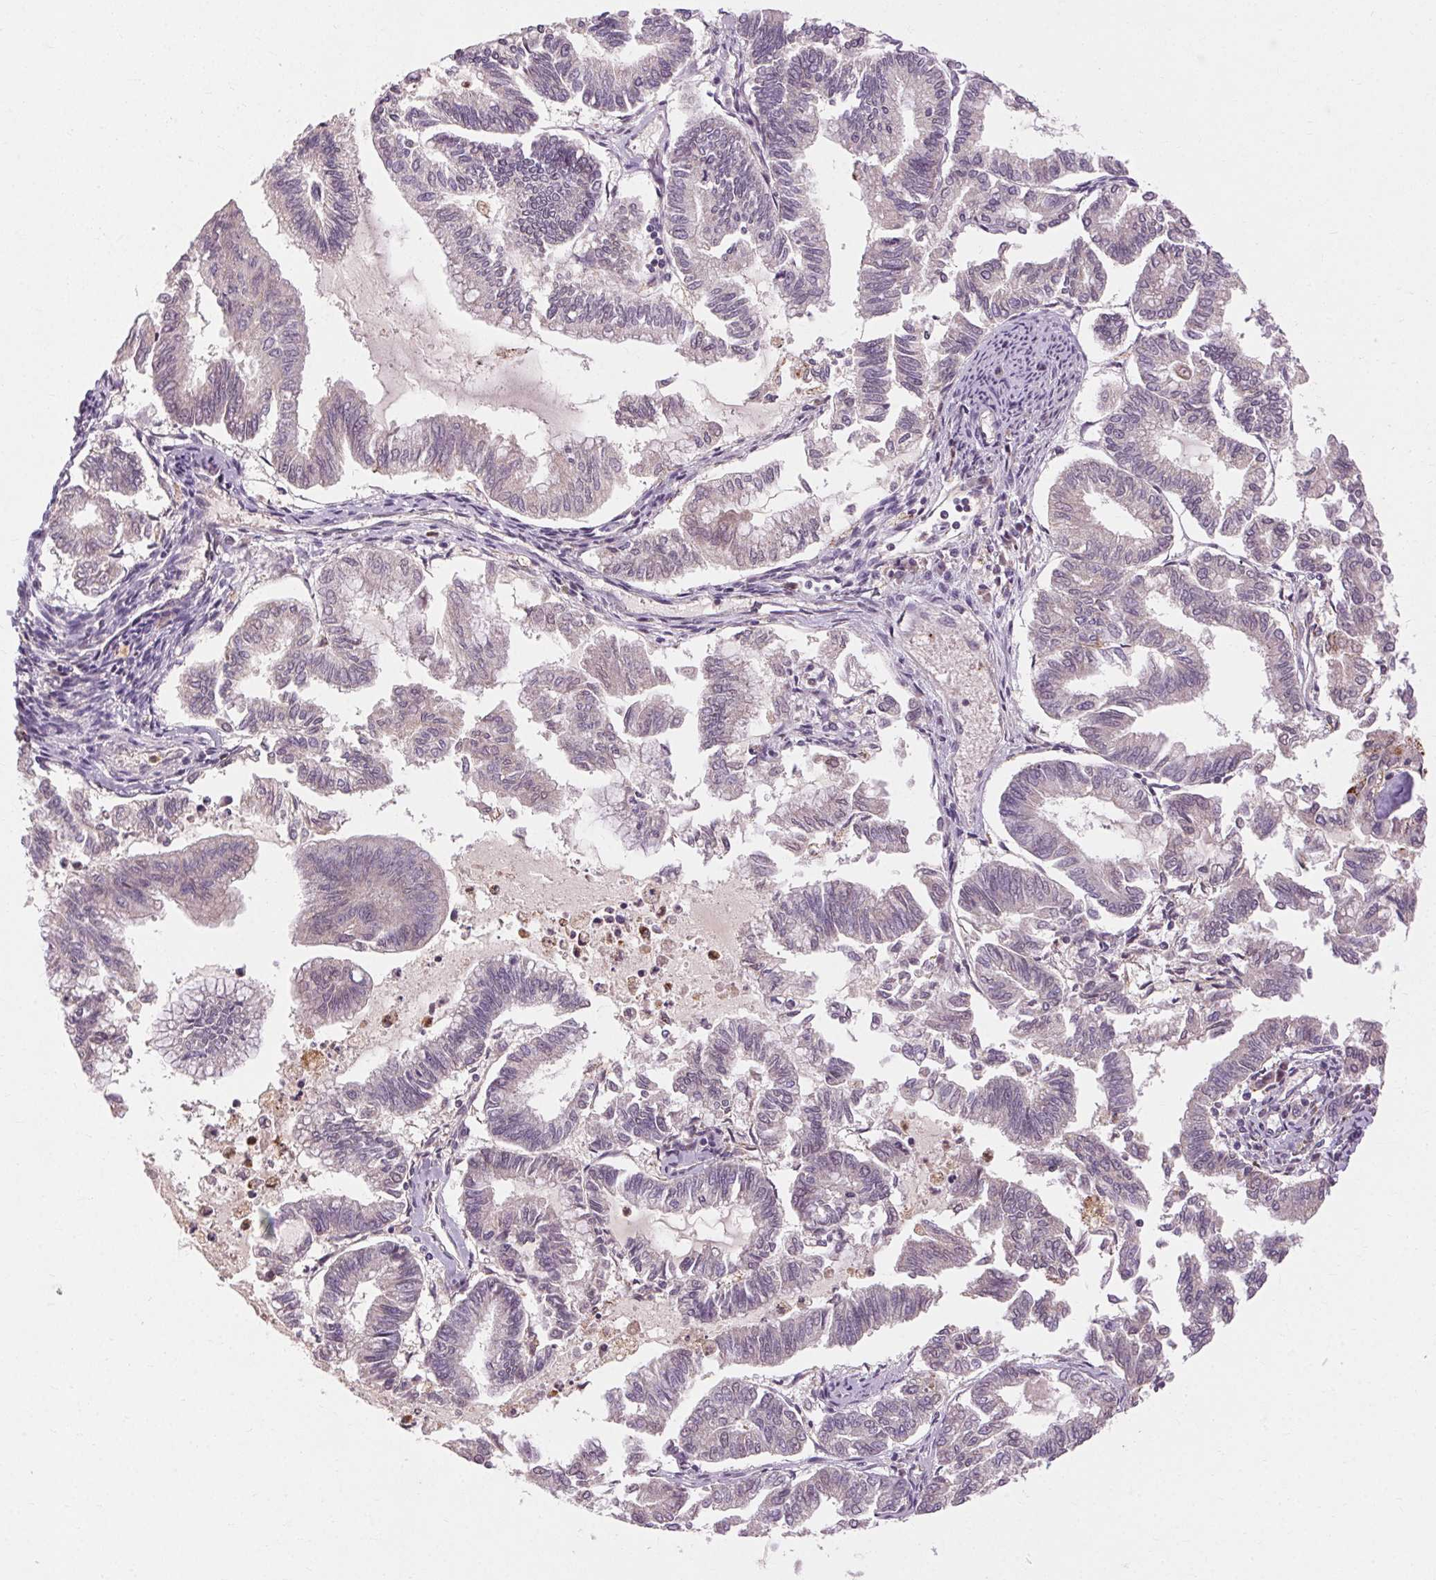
{"staining": {"intensity": "strong", "quantity": "<25%", "location": "cytoplasmic/membranous"}, "tissue": "endometrial cancer", "cell_type": "Tumor cells", "image_type": "cancer", "snomed": [{"axis": "morphology", "description": "Adenocarcinoma, NOS"}, {"axis": "topography", "description": "Endometrium"}], "caption": "Endometrial cancer stained for a protein demonstrates strong cytoplasmic/membranous positivity in tumor cells.", "gene": "REP15", "patient": {"sex": "female", "age": 79}}